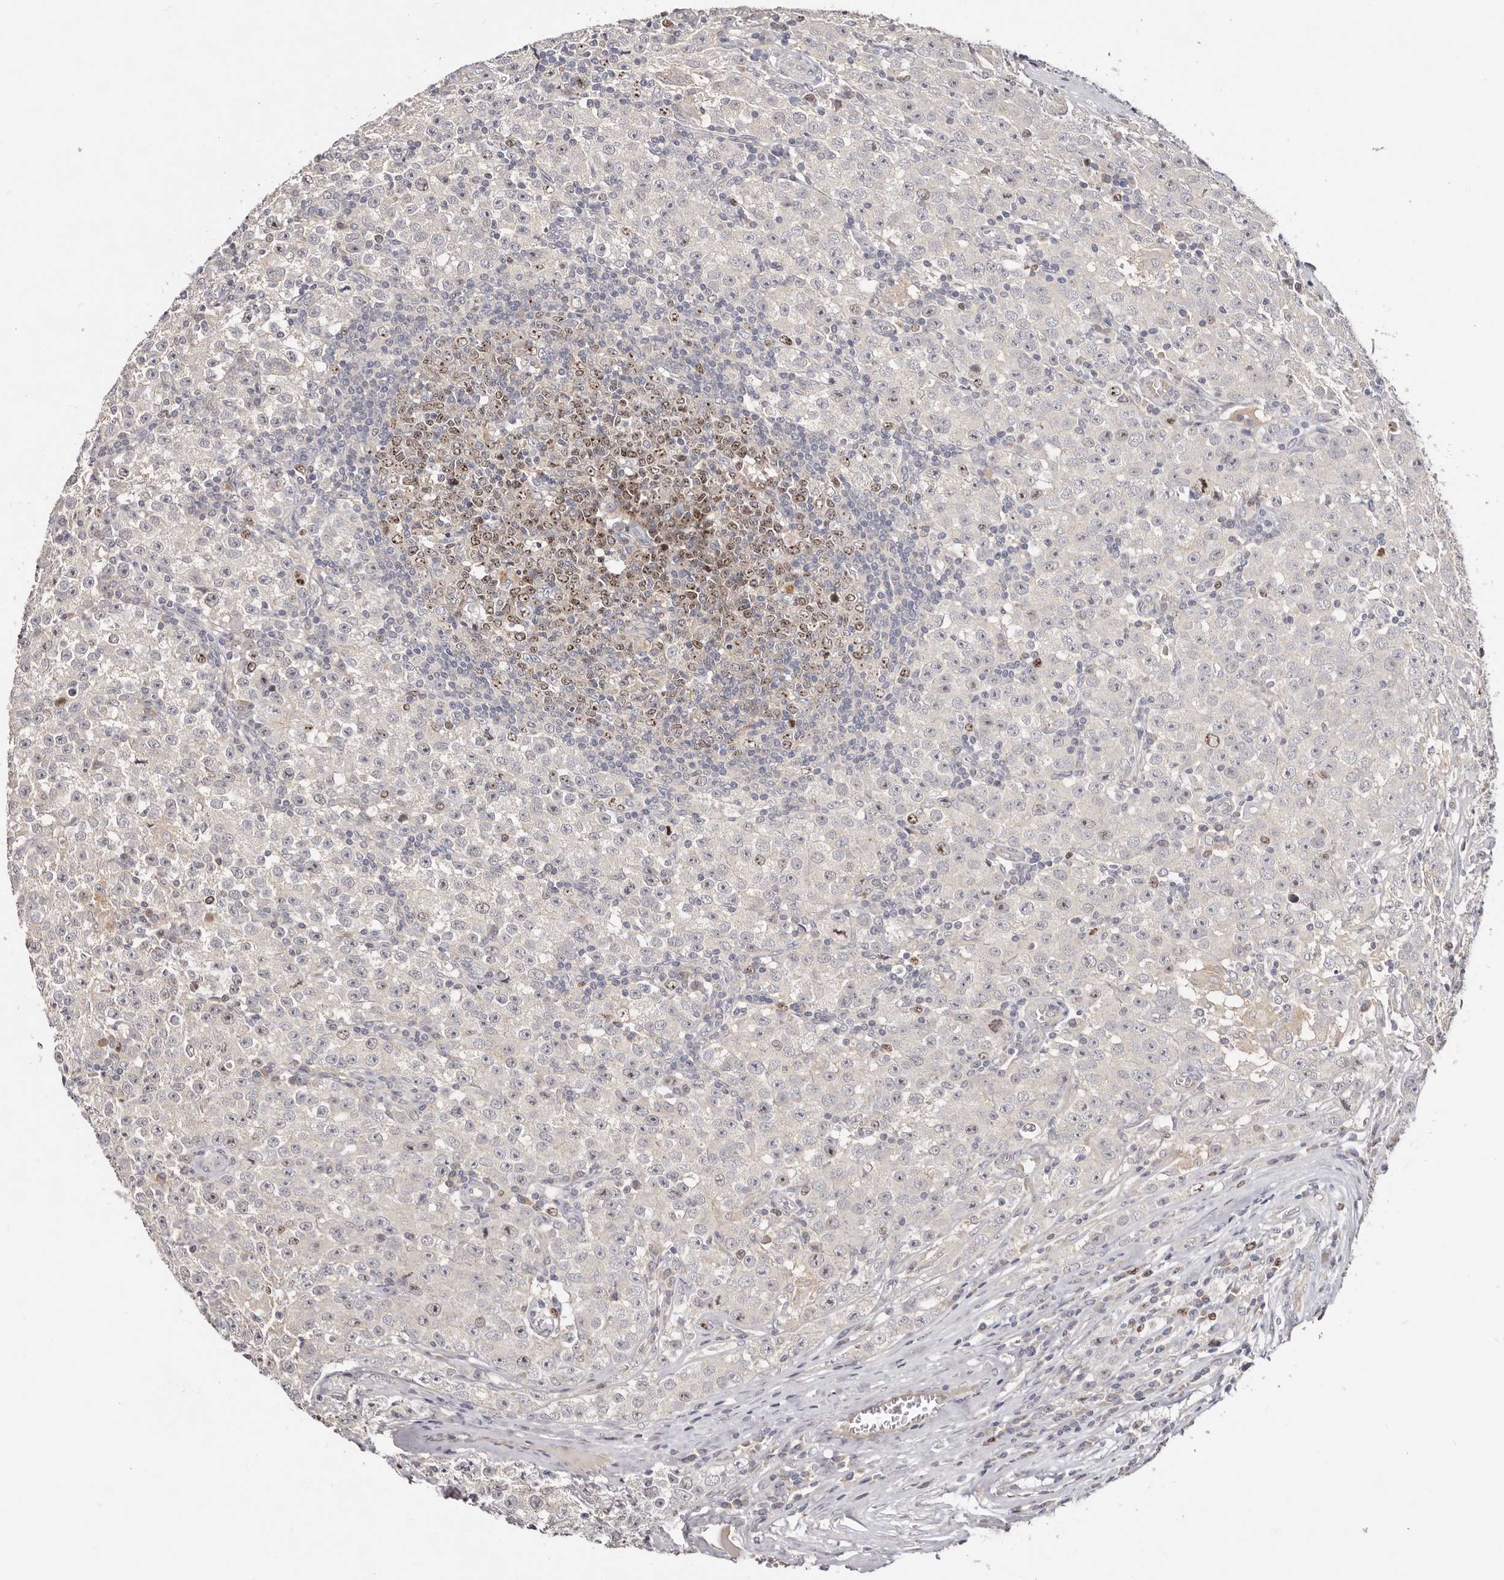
{"staining": {"intensity": "moderate", "quantity": "<25%", "location": "nuclear"}, "tissue": "testis cancer", "cell_type": "Tumor cells", "image_type": "cancer", "snomed": [{"axis": "morphology", "description": "Seminoma, NOS"}, {"axis": "morphology", "description": "Carcinoma, Embryonal, NOS"}, {"axis": "topography", "description": "Testis"}], "caption": "High-power microscopy captured an immunohistochemistry (IHC) photomicrograph of testis seminoma, revealing moderate nuclear positivity in approximately <25% of tumor cells.", "gene": "CCDC190", "patient": {"sex": "male", "age": 43}}